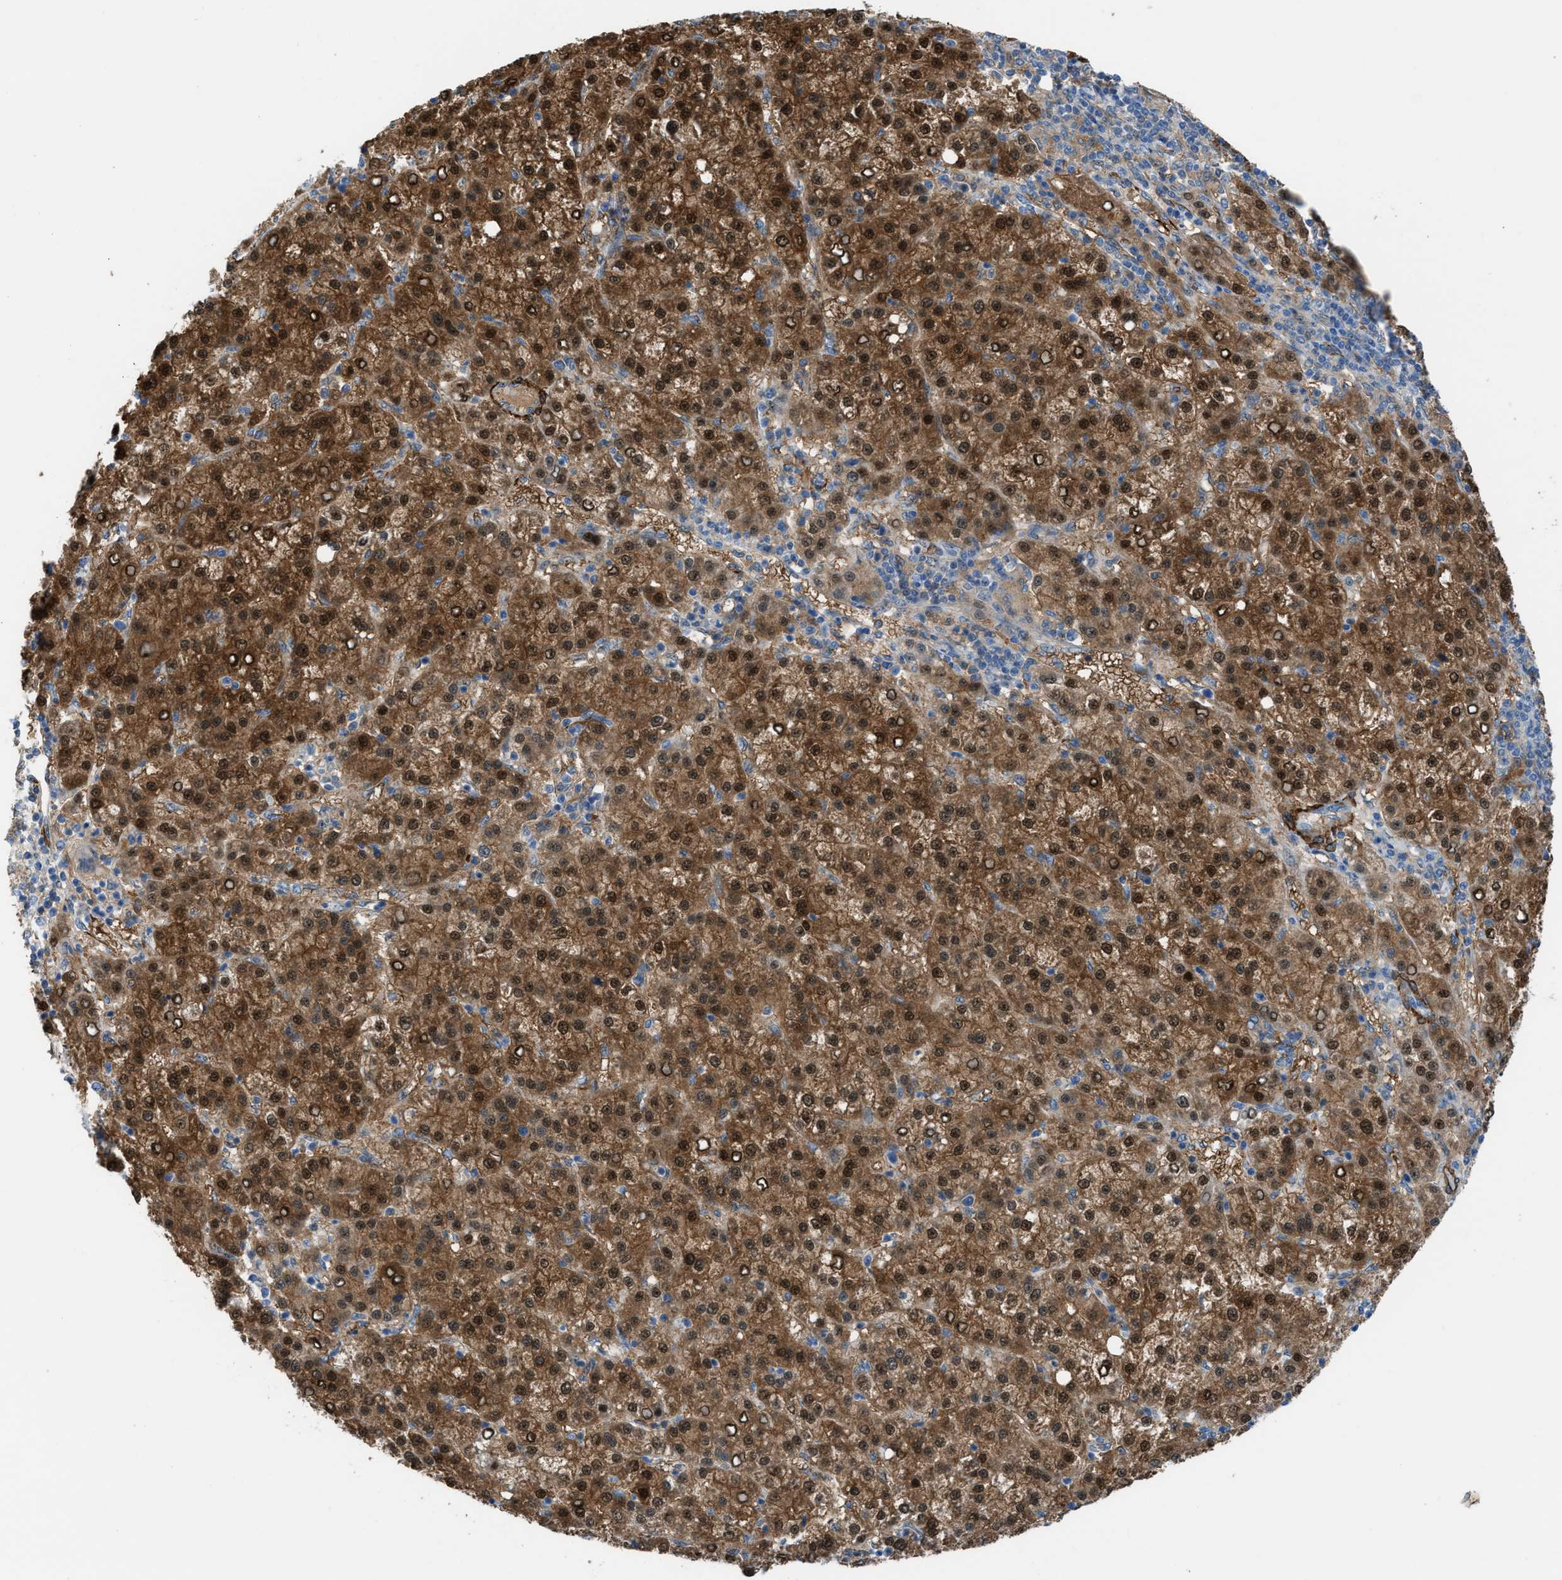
{"staining": {"intensity": "moderate", "quantity": ">75%", "location": "cytoplasmic/membranous,nuclear"}, "tissue": "liver cancer", "cell_type": "Tumor cells", "image_type": "cancer", "snomed": [{"axis": "morphology", "description": "Carcinoma, Hepatocellular, NOS"}, {"axis": "topography", "description": "Liver"}], "caption": "Brown immunohistochemical staining in liver hepatocellular carcinoma shows moderate cytoplasmic/membranous and nuclear expression in about >75% of tumor cells.", "gene": "NQO2", "patient": {"sex": "female", "age": 58}}